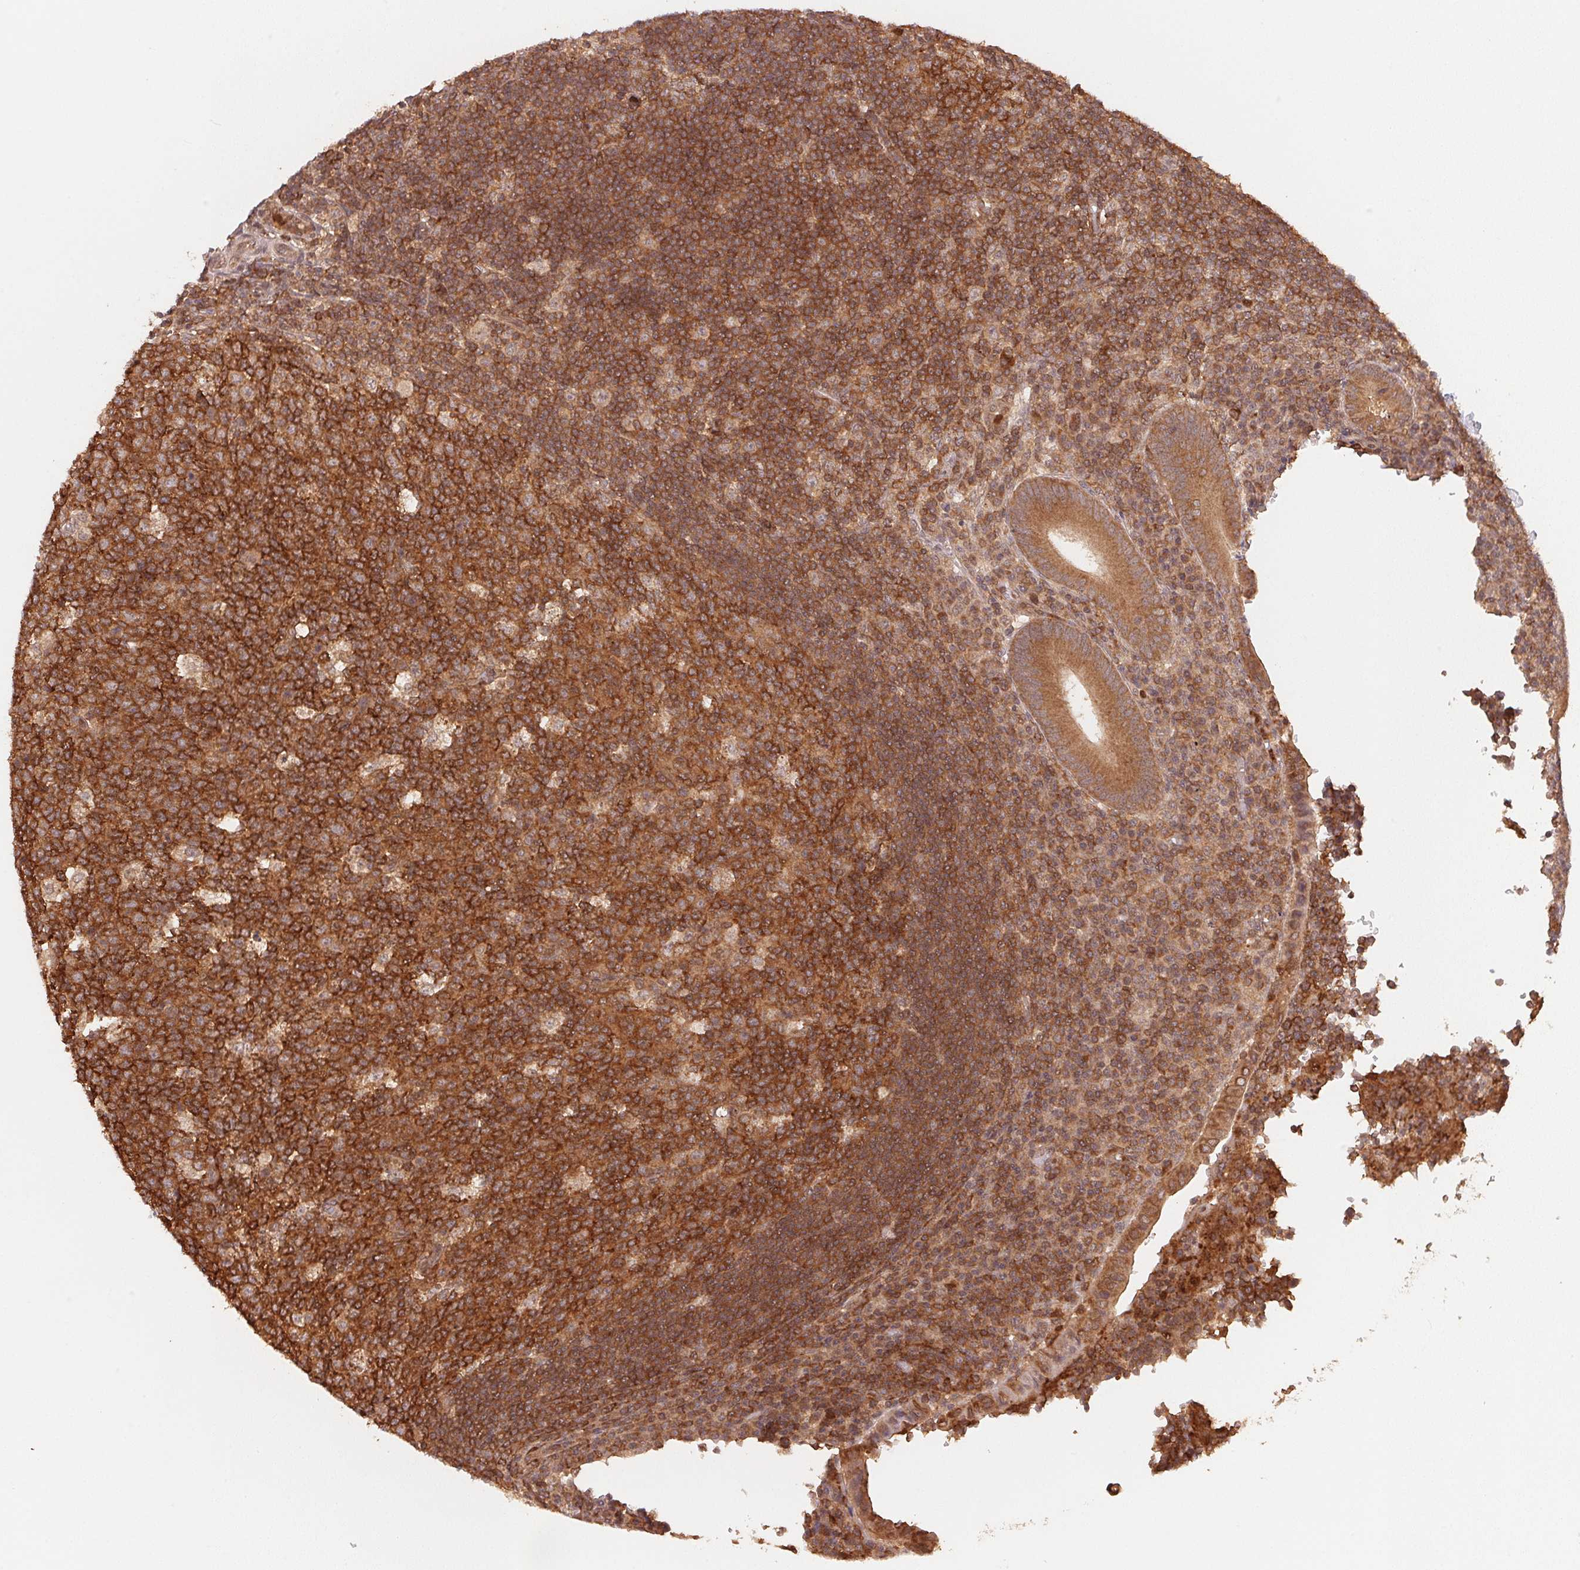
{"staining": {"intensity": "strong", "quantity": ">75%", "location": "cytoplasmic/membranous"}, "tissue": "appendix", "cell_type": "Glandular cells", "image_type": "normal", "snomed": [{"axis": "morphology", "description": "Normal tissue, NOS"}, {"axis": "topography", "description": "Appendix"}], "caption": "Human appendix stained with a brown dye shows strong cytoplasmic/membranous positive expression in approximately >75% of glandular cells.", "gene": "CCDC102B", "patient": {"sex": "male", "age": 18}}